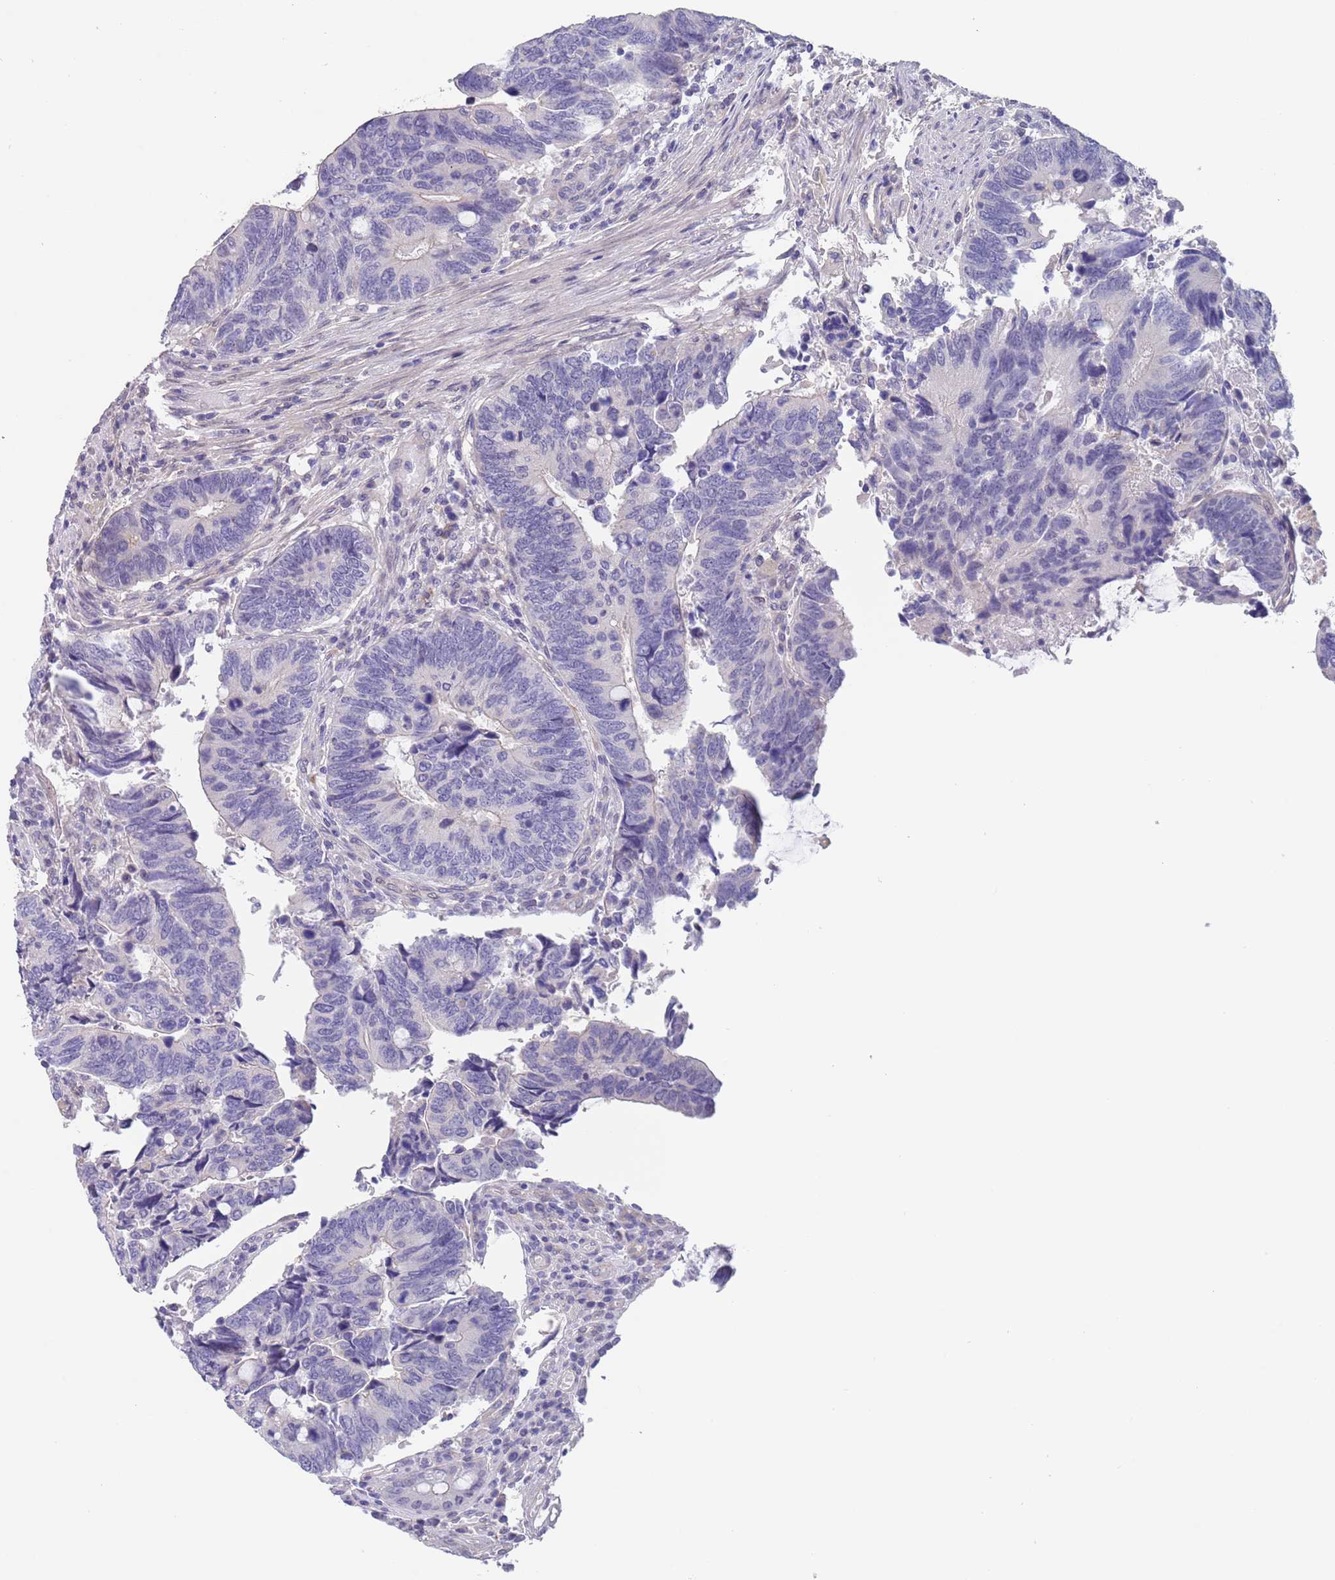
{"staining": {"intensity": "negative", "quantity": "none", "location": "none"}, "tissue": "colorectal cancer", "cell_type": "Tumor cells", "image_type": "cancer", "snomed": [{"axis": "morphology", "description": "Adenocarcinoma, NOS"}, {"axis": "topography", "description": "Colon"}], "caption": "The immunohistochemistry photomicrograph has no significant expression in tumor cells of adenocarcinoma (colorectal) tissue.", "gene": "RNF169", "patient": {"sex": "male", "age": 87}}